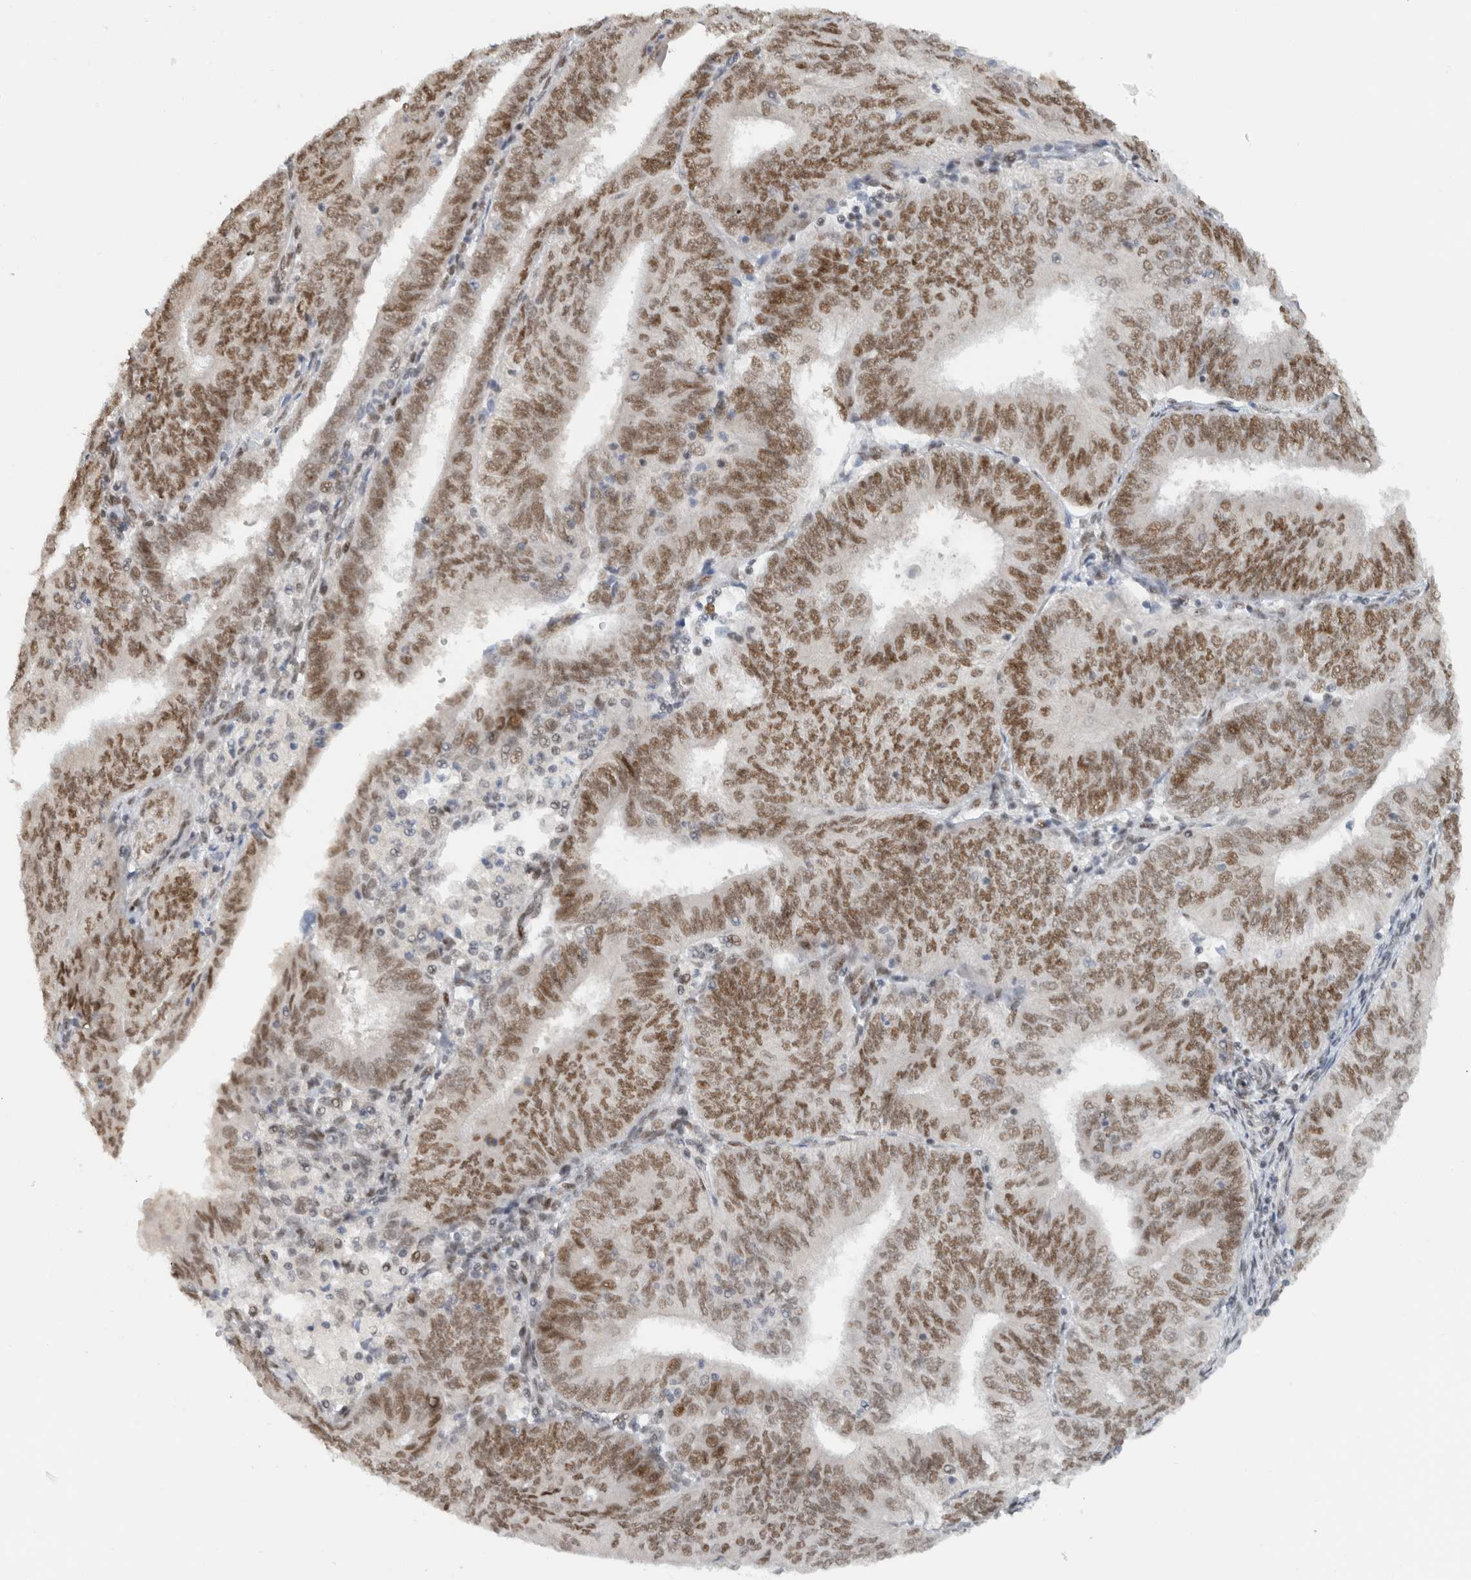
{"staining": {"intensity": "moderate", "quantity": ">75%", "location": "nuclear"}, "tissue": "endometrial cancer", "cell_type": "Tumor cells", "image_type": "cancer", "snomed": [{"axis": "morphology", "description": "Adenocarcinoma, NOS"}, {"axis": "topography", "description": "Endometrium"}], "caption": "About >75% of tumor cells in adenocarcinoma (endometrial) demonstrate moderate nuclear protein staining as visualized by brown immunohistochemical staining.", "gene": "HNRNPR", "patient": {"sex": "female", "age": 58}}